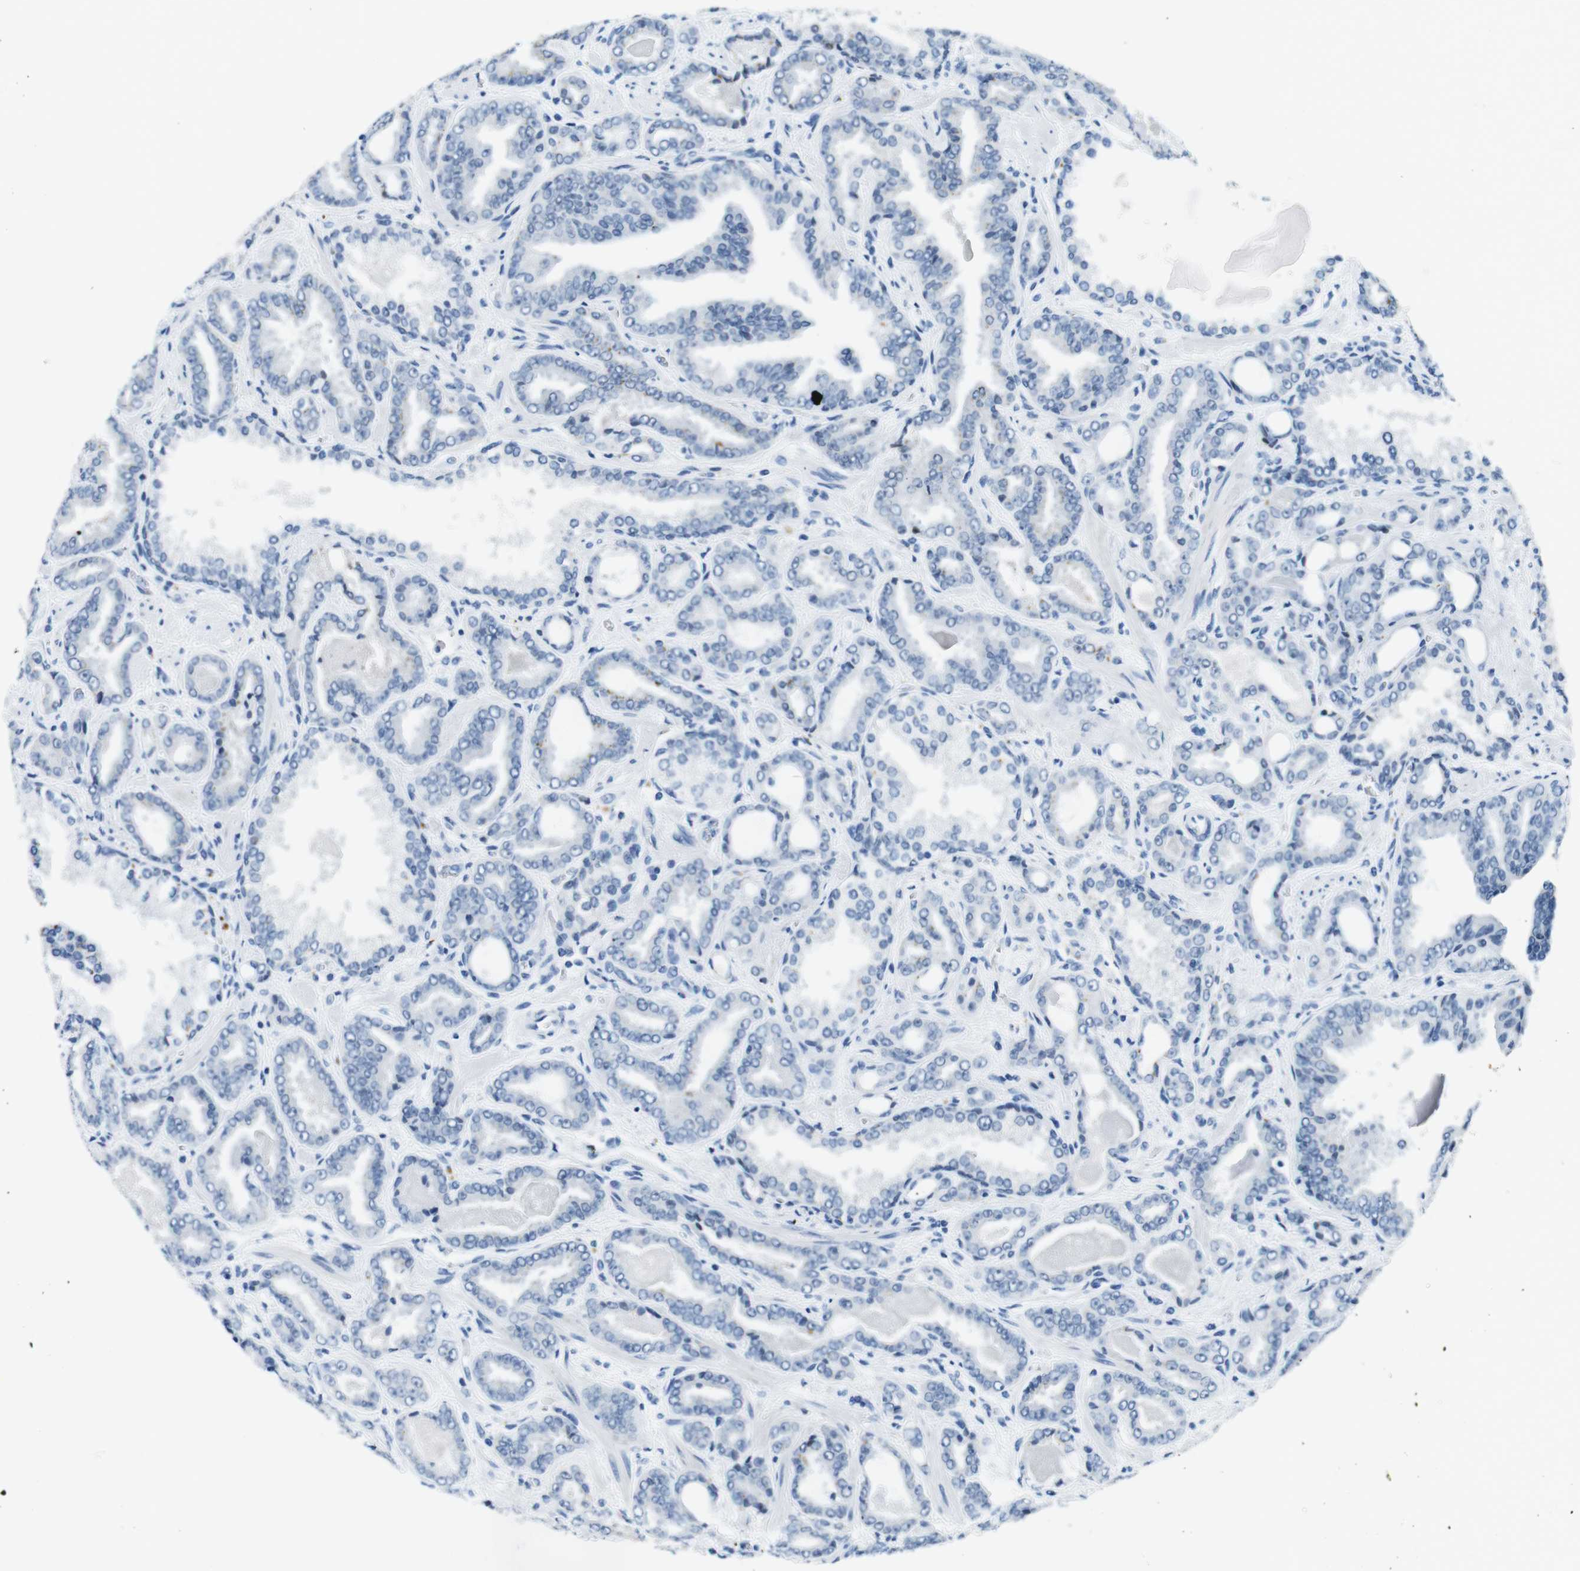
{"staining": {"intensity": "negative", "quantity": "none", "location": "none"}, "tissue": "prostate cancer", "cell_type": "Tumor cells", "image_type": "cancer", "snomed": [{"axis": "morphology", "description": "Adenocarcinoma, Low grade"}, {"axis": "topography", "description": "Prostate"}], "caption": "The micrograph demonstrates no significant staining in tumor cells of prostate cancer (low-grade adenocarcinoma).", "gene": "TFAP2C", "patient": {"sex": "male", "age": 60}}